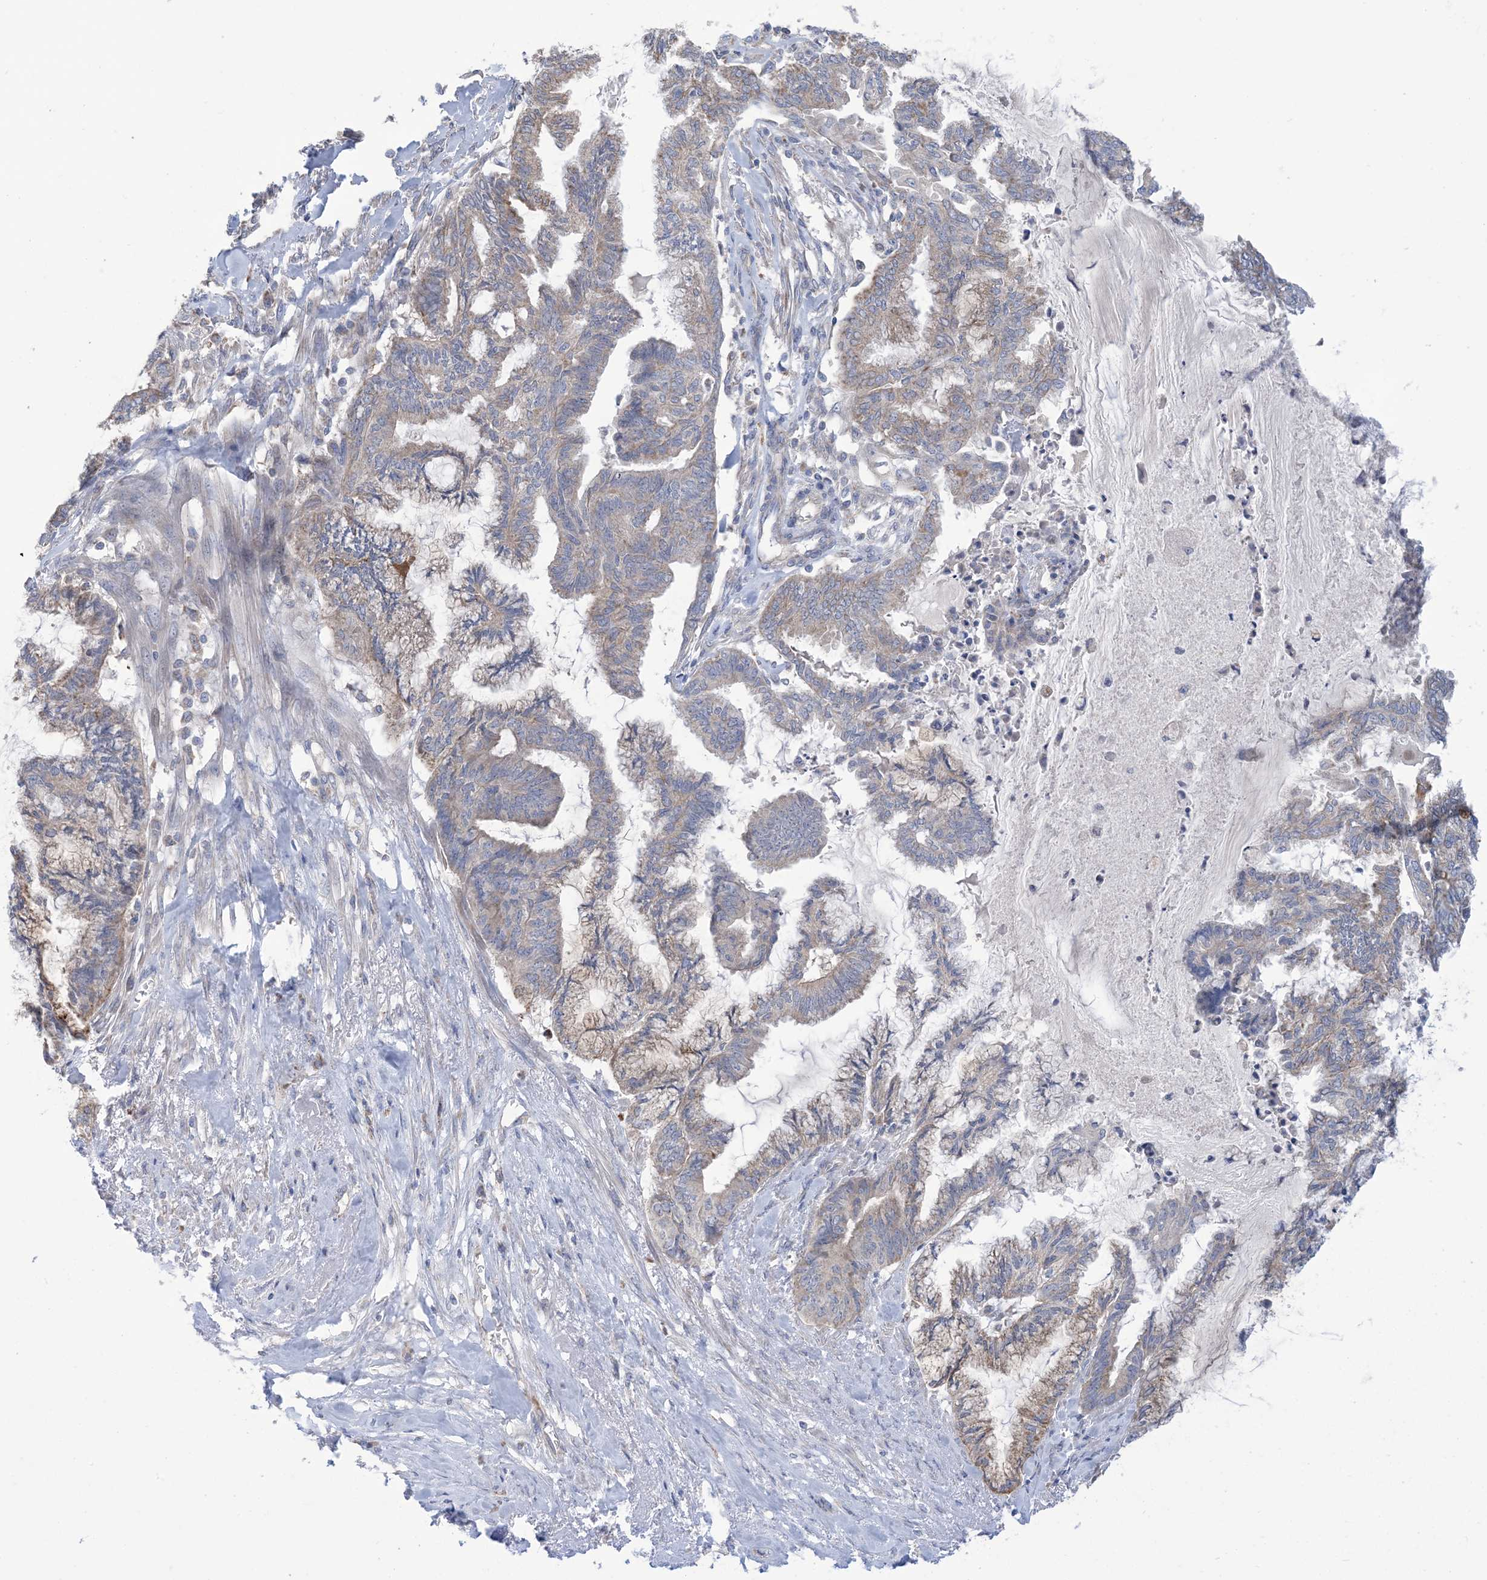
{"staining": {"intensity": "weak", "quantity": "<25%", "location": "cytoplasmic/membranous"}, "tissue": "endometrial cancer", "cell_type": "Tumor cells", "image_type": "cancer", "snomed": [{"axis": "morphology", "description": "Adenocarcinoma, NOS"}, {"axis": "topography", "description": "Endometrium"}], "caption": "IHC of human adenocarcinoma (endometrial) exhibits no staining in tumor cells.", "gene": "CLEC16A", "patient": {"sex": "female", "age": 86}}